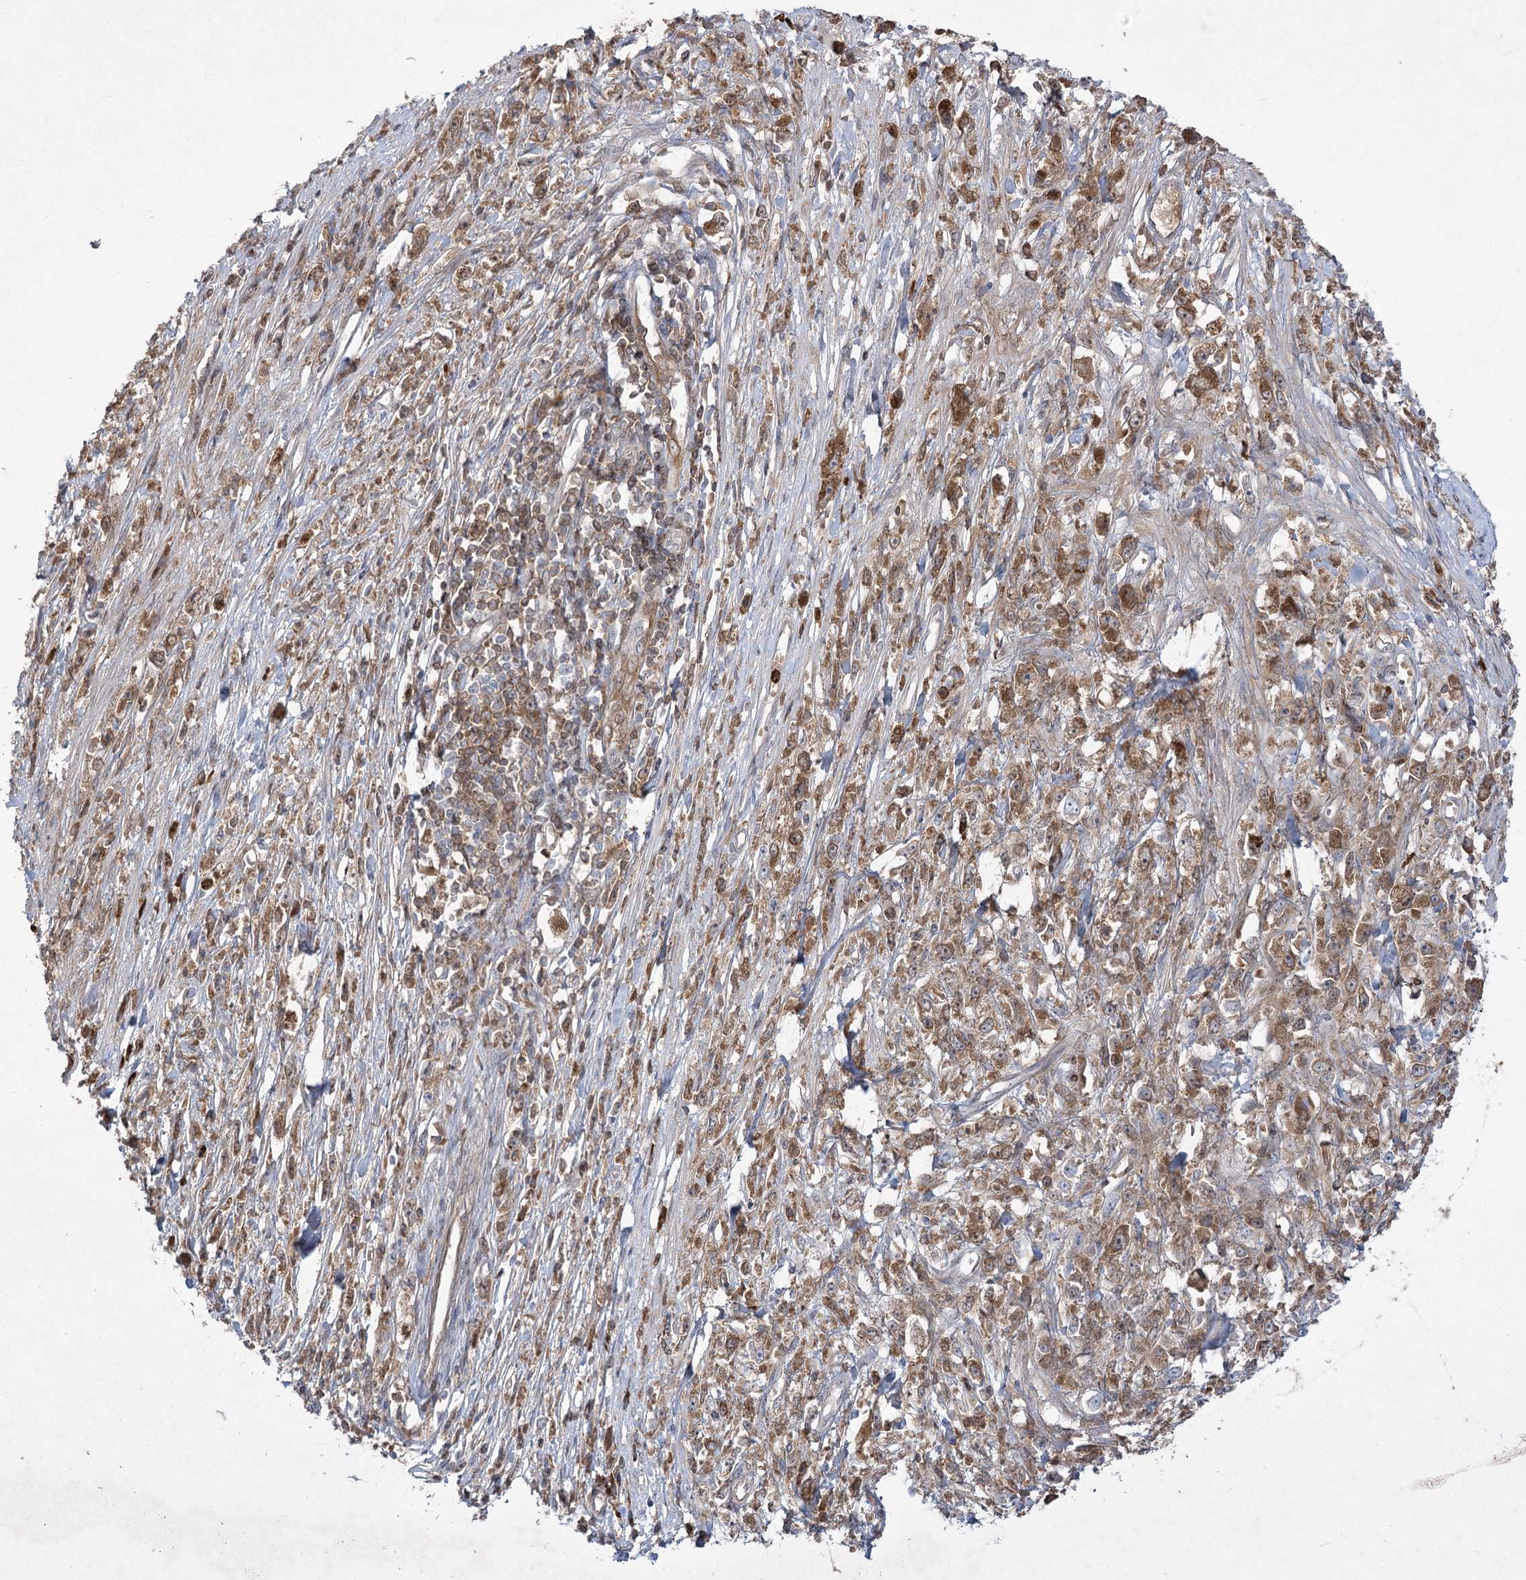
{"staining": {"intensity": "moderate", "quantity": ">75%", "location": "cytoplasmic/membranous"}, "tissue": "stomach cancer", "cell_type": "Tumor cells", "image_type": "cancer", "snomed": [{"axis": "morphology", "description": "Adenocarcinoma, NOS"}, {"axis": "topography", "description": "Stomach"}], "caption": "Adenocarcinoma (stomach) was stained to show a protein in brown. There is medium levels of moderate cytoplasmic/membranous positivity in approximately >75% of tumor cells.", "gene": "PLEKHA5", "patient": {"sex": "female", "age": 59}}